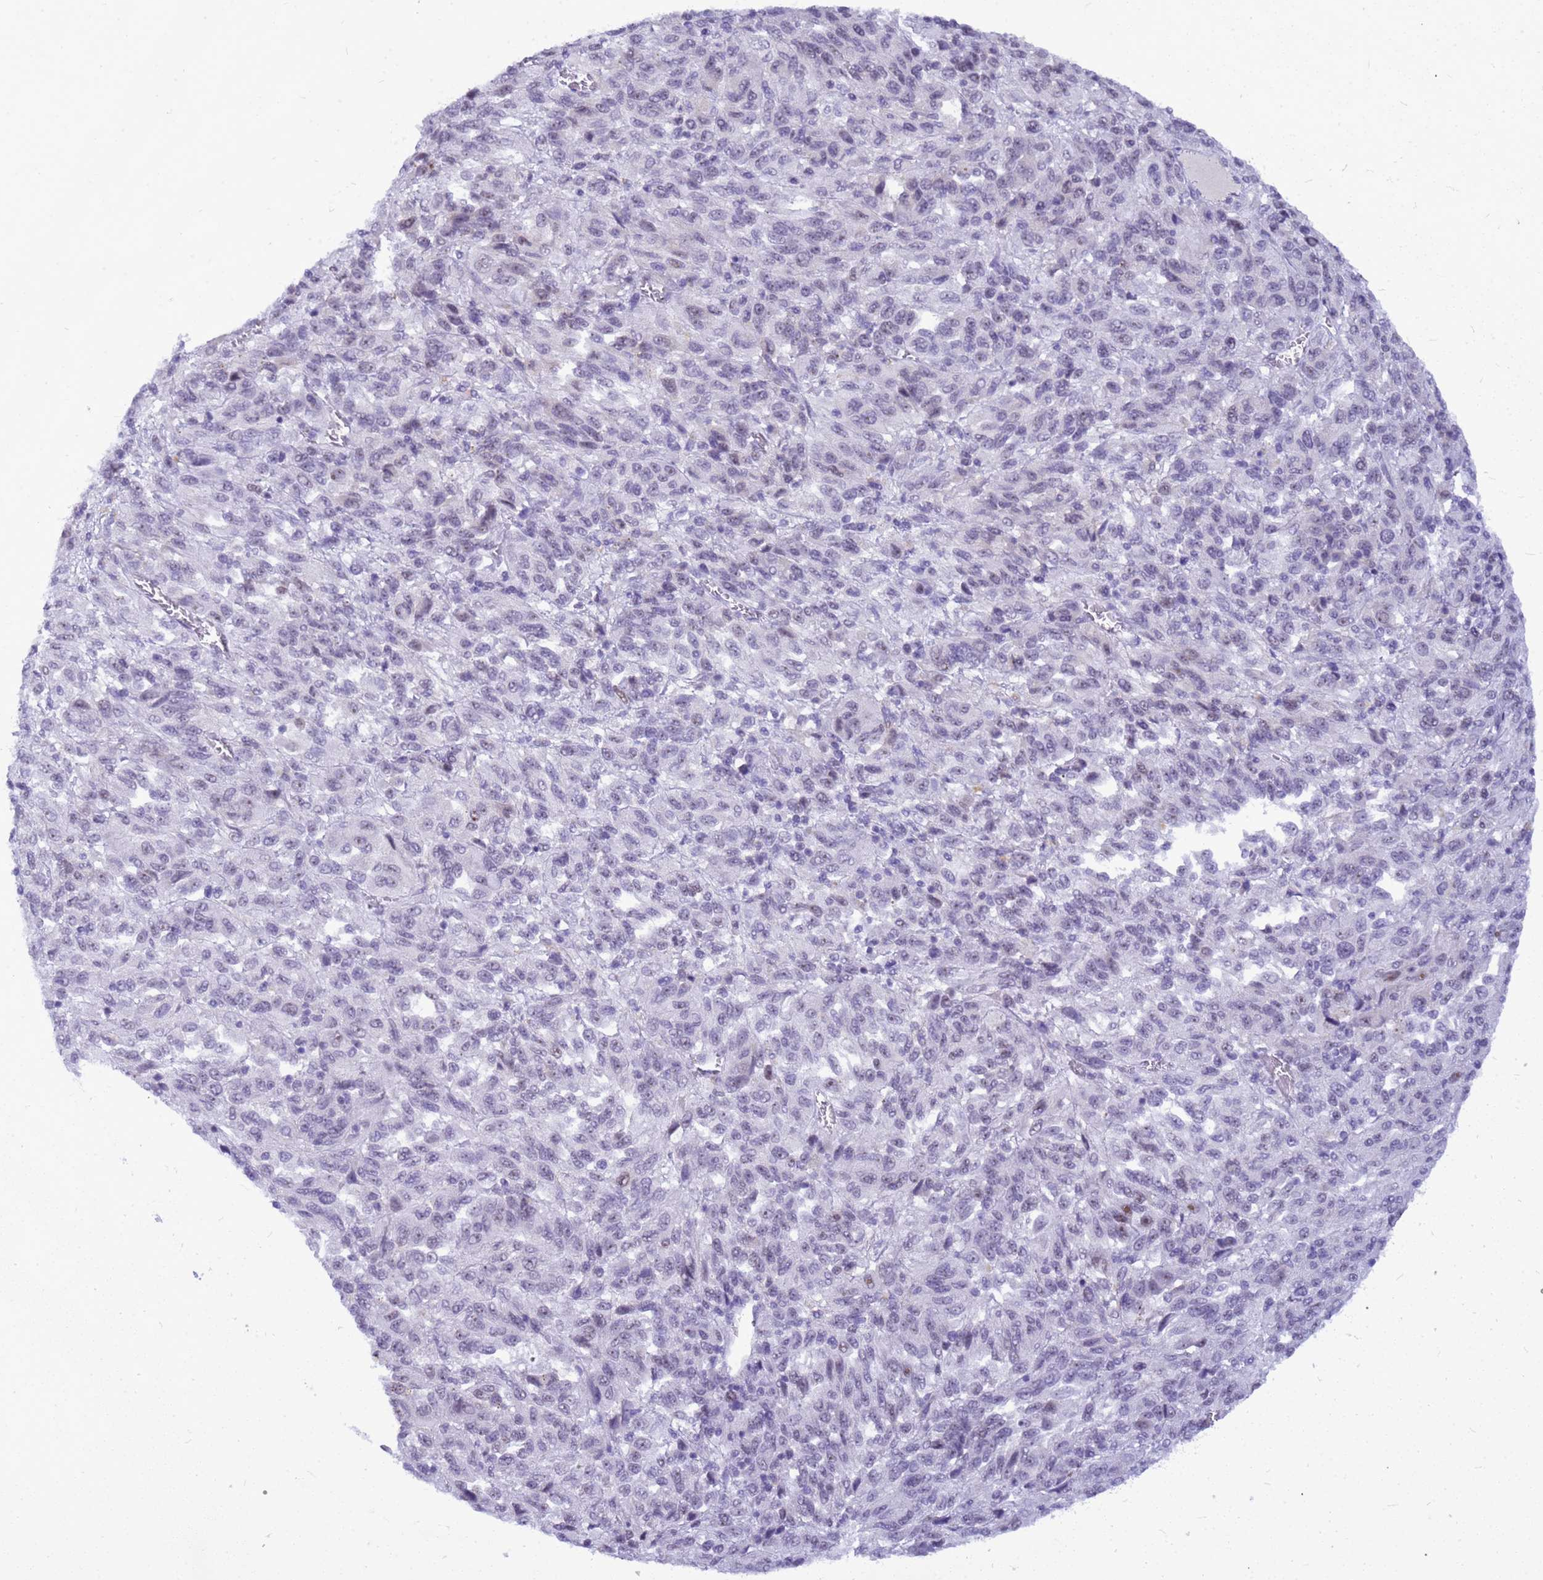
{"staining": {"intensity": "weak", "quantity": "<25%", "location": "nuclear"}, "tissue": "melanoma", "cell_type": "Tumor cells", "image_type": "cancer", "snomed": [{"axis": "morphology", "description": "Malignant melanoma, Metastatic site"}, {"axis": "topography", "description": "Lung"}], "caption": "An immunohistochemistry (IHC) micrograph of melanoma is shown. There is no staining in tumor cells of melanoma.", "gene": "DMRTC2", "patient": {"sex": "male", "age": 64}}